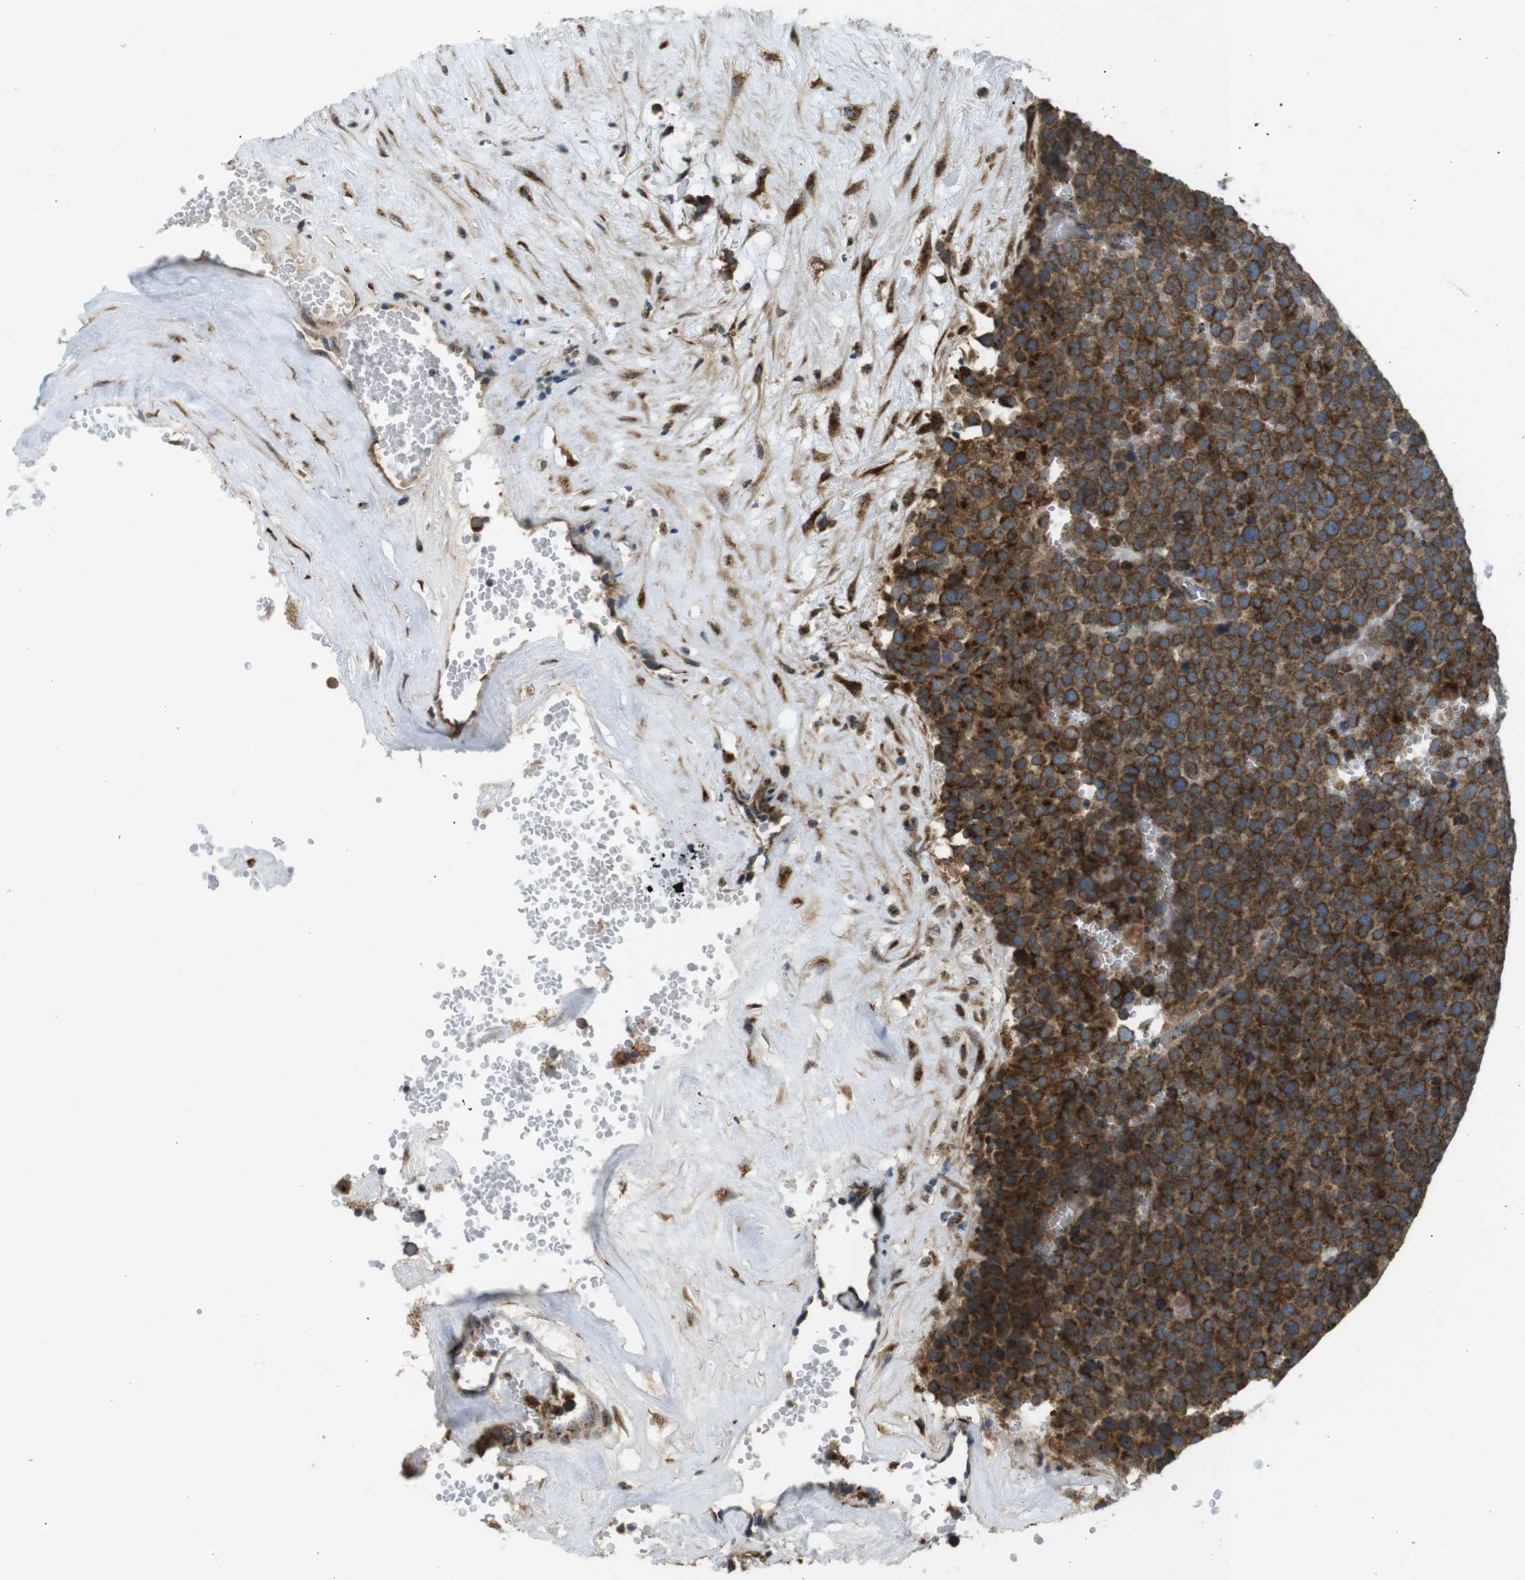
{"staining": {"intensity": "strong", "quantity": ">75%", "location": "cytoplasmic/membranous"}, "tissue": "testis cancer", "cell_type": "Tumor cells", "image_type": "cancer", "snomed": [{"axis": "morphology", "description": "Seminoma, NOS"}, {"axis": "topography", "description": "Testis"}], "caption": "IHC micrograph of neoplastic tissue: seminoma (testis) stained using immunohistochemistry (IHC) exhibits high levels of strong protein expression localized specifically in the cytoplasmic/membranous of tumor cells, appearing as a cytoplasmic/membranous brown color.", "gene": "TMEM143", "patient": {"sex": "male", "age": 71}}